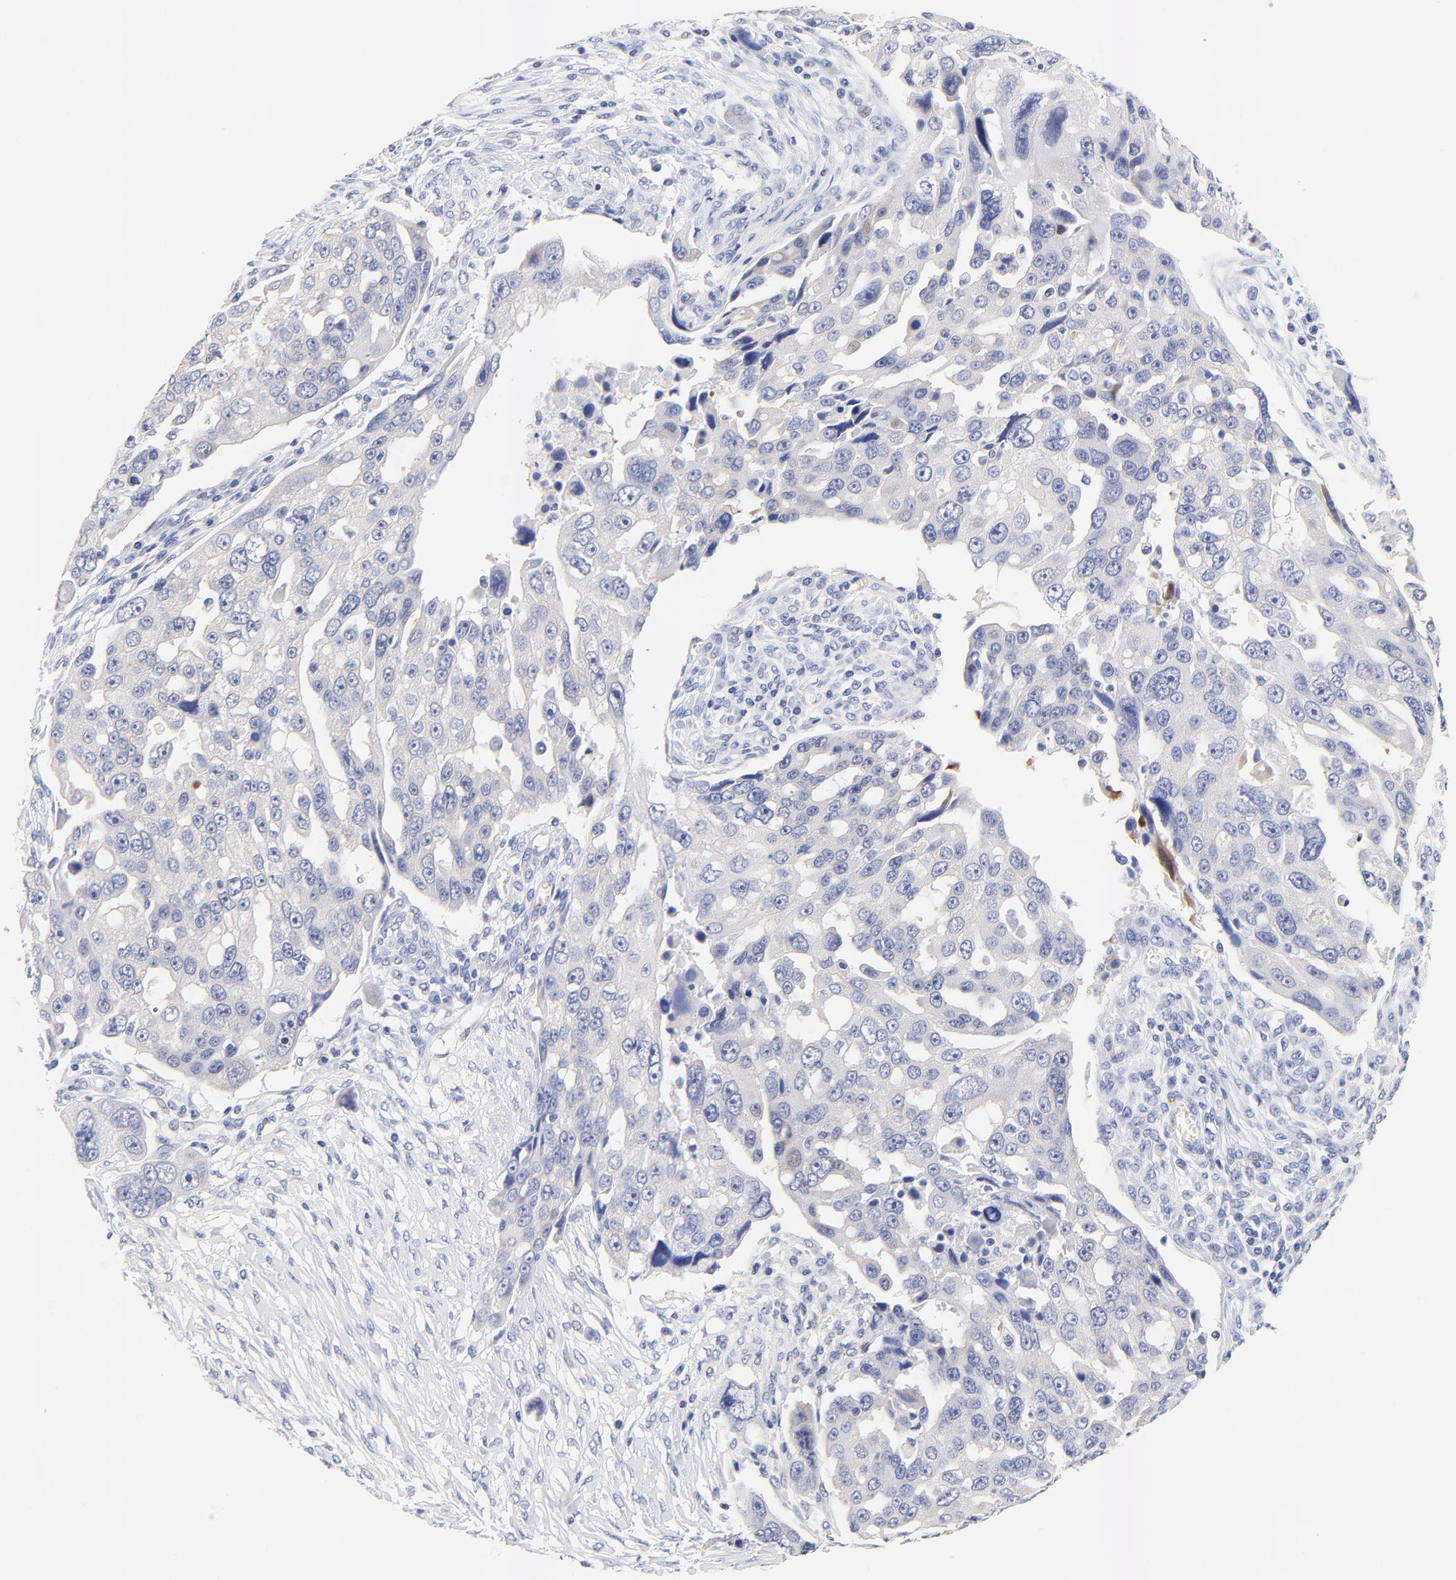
{"staining": {"intensity": "negative", "quantity": "none", "location": "none"}, "tissue": "ovarian cancer", "cell_type": "Tumor cells", "image_type": "cancer", "snomed": [{"axis": "morphology", "description": "Carcinoma, endometroid"}, {"axis": "topography", "description": "Ovary"}], "caption": "Tumor cells show no significant protein staining in endometroid carcinoma (ovarian).", "gene": "FAM117B", "patient": {"sex": "female", "age": 75}}